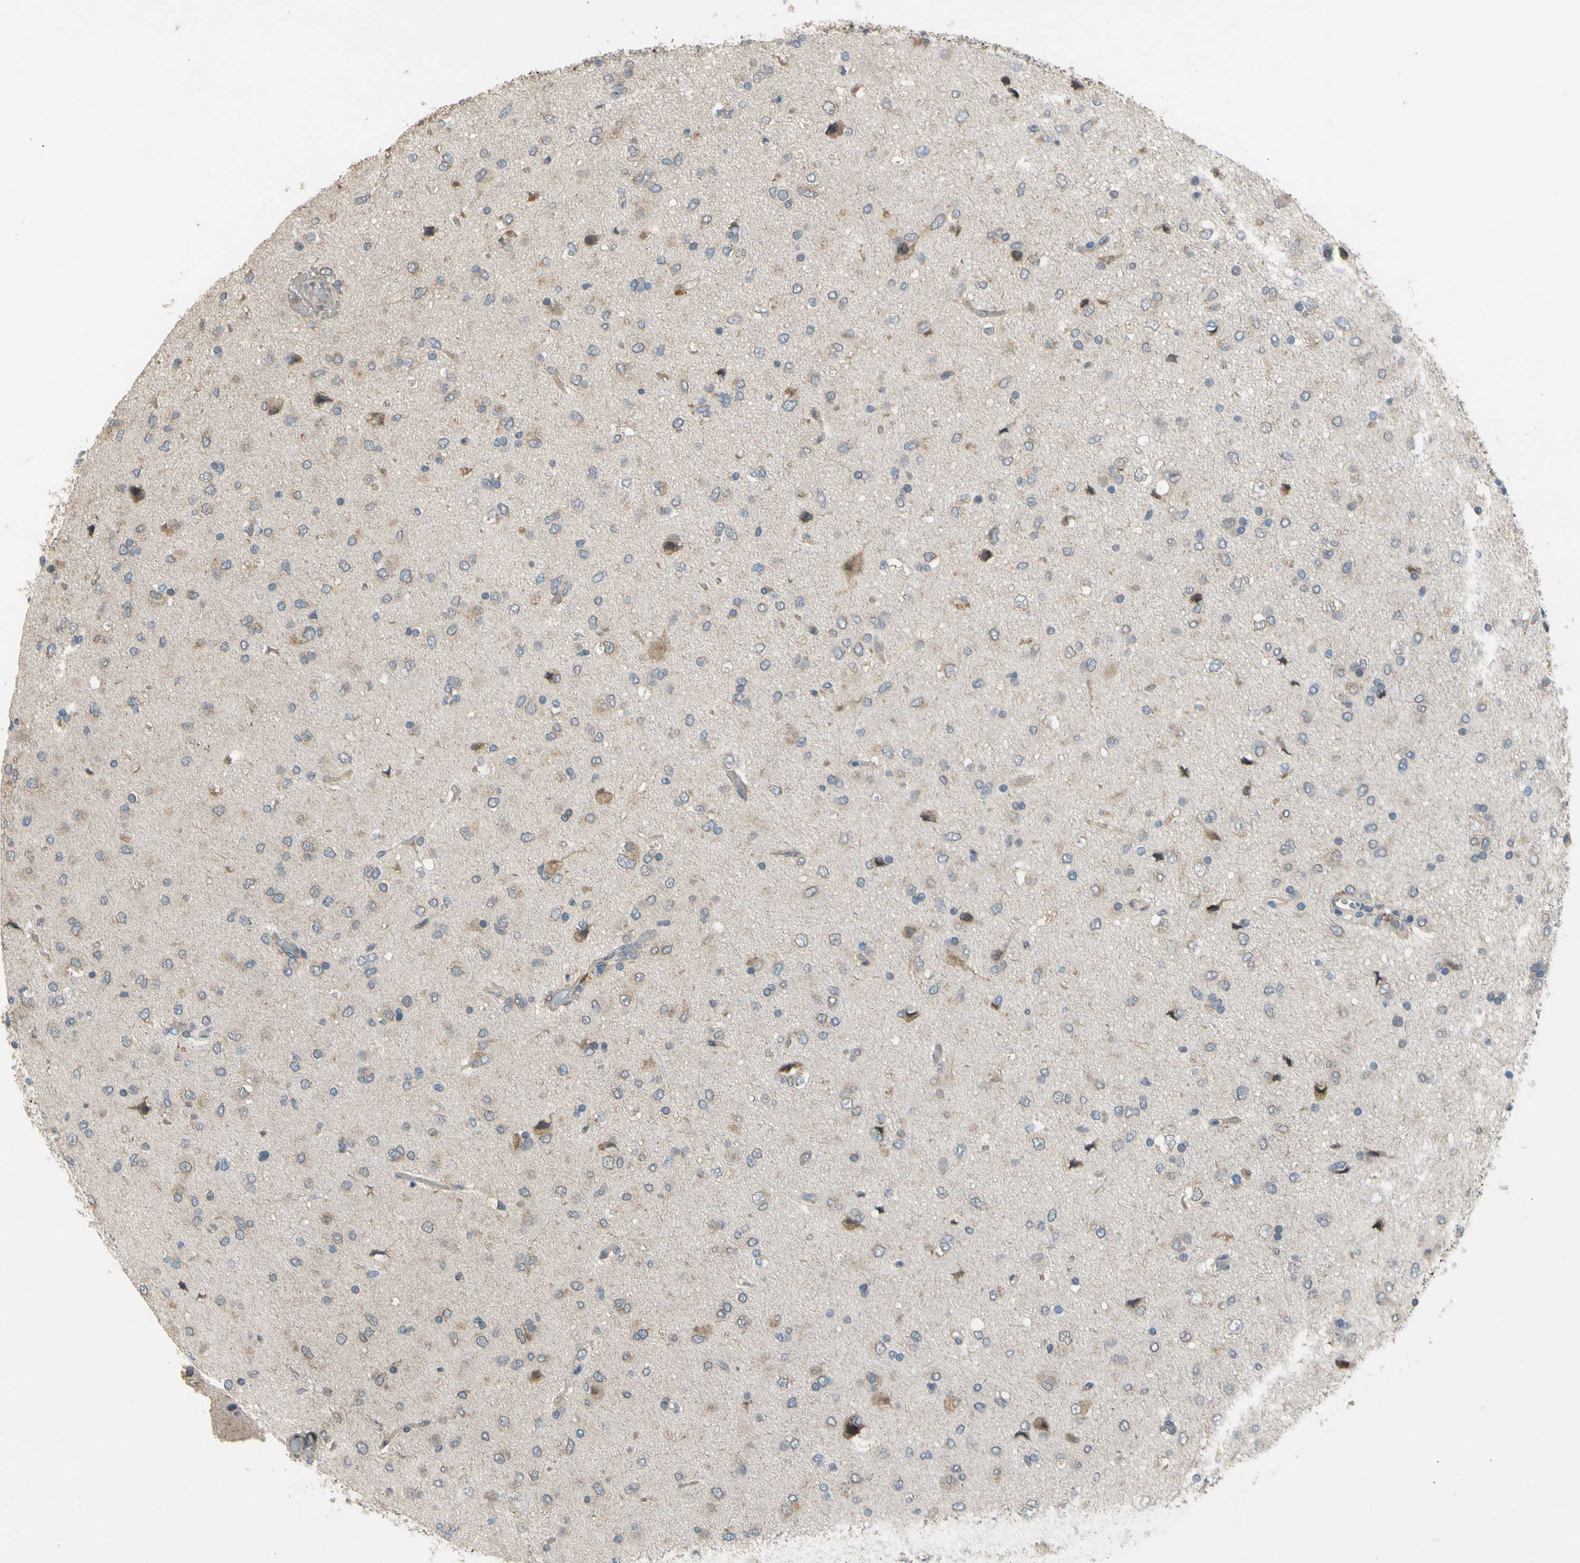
{"staining": {"intensity": "weak", "quantity": "25%-75%", "location": "cytoplasmic/membranous"}, "tissue": "glioma", "cell_type": "Tumor cells", "image_type": "cancer", "snomed": [{"axis": "morphology", "description": "Glioma, malignant, Low grade"}, {"axis": "topography", "description": "Brain"}], "caption": "Immunohistochemical staining of human glioma reveals low levels of weak cytoplasmic/membranous positivity in approximately 25%-75% of tumor cells. (DAB (3,3'-diaminobenzidine) IHC with brightfield microscopy, high magnification).", "gene": "ZNF184", "patient": {"sex": "male", "age": 77}}